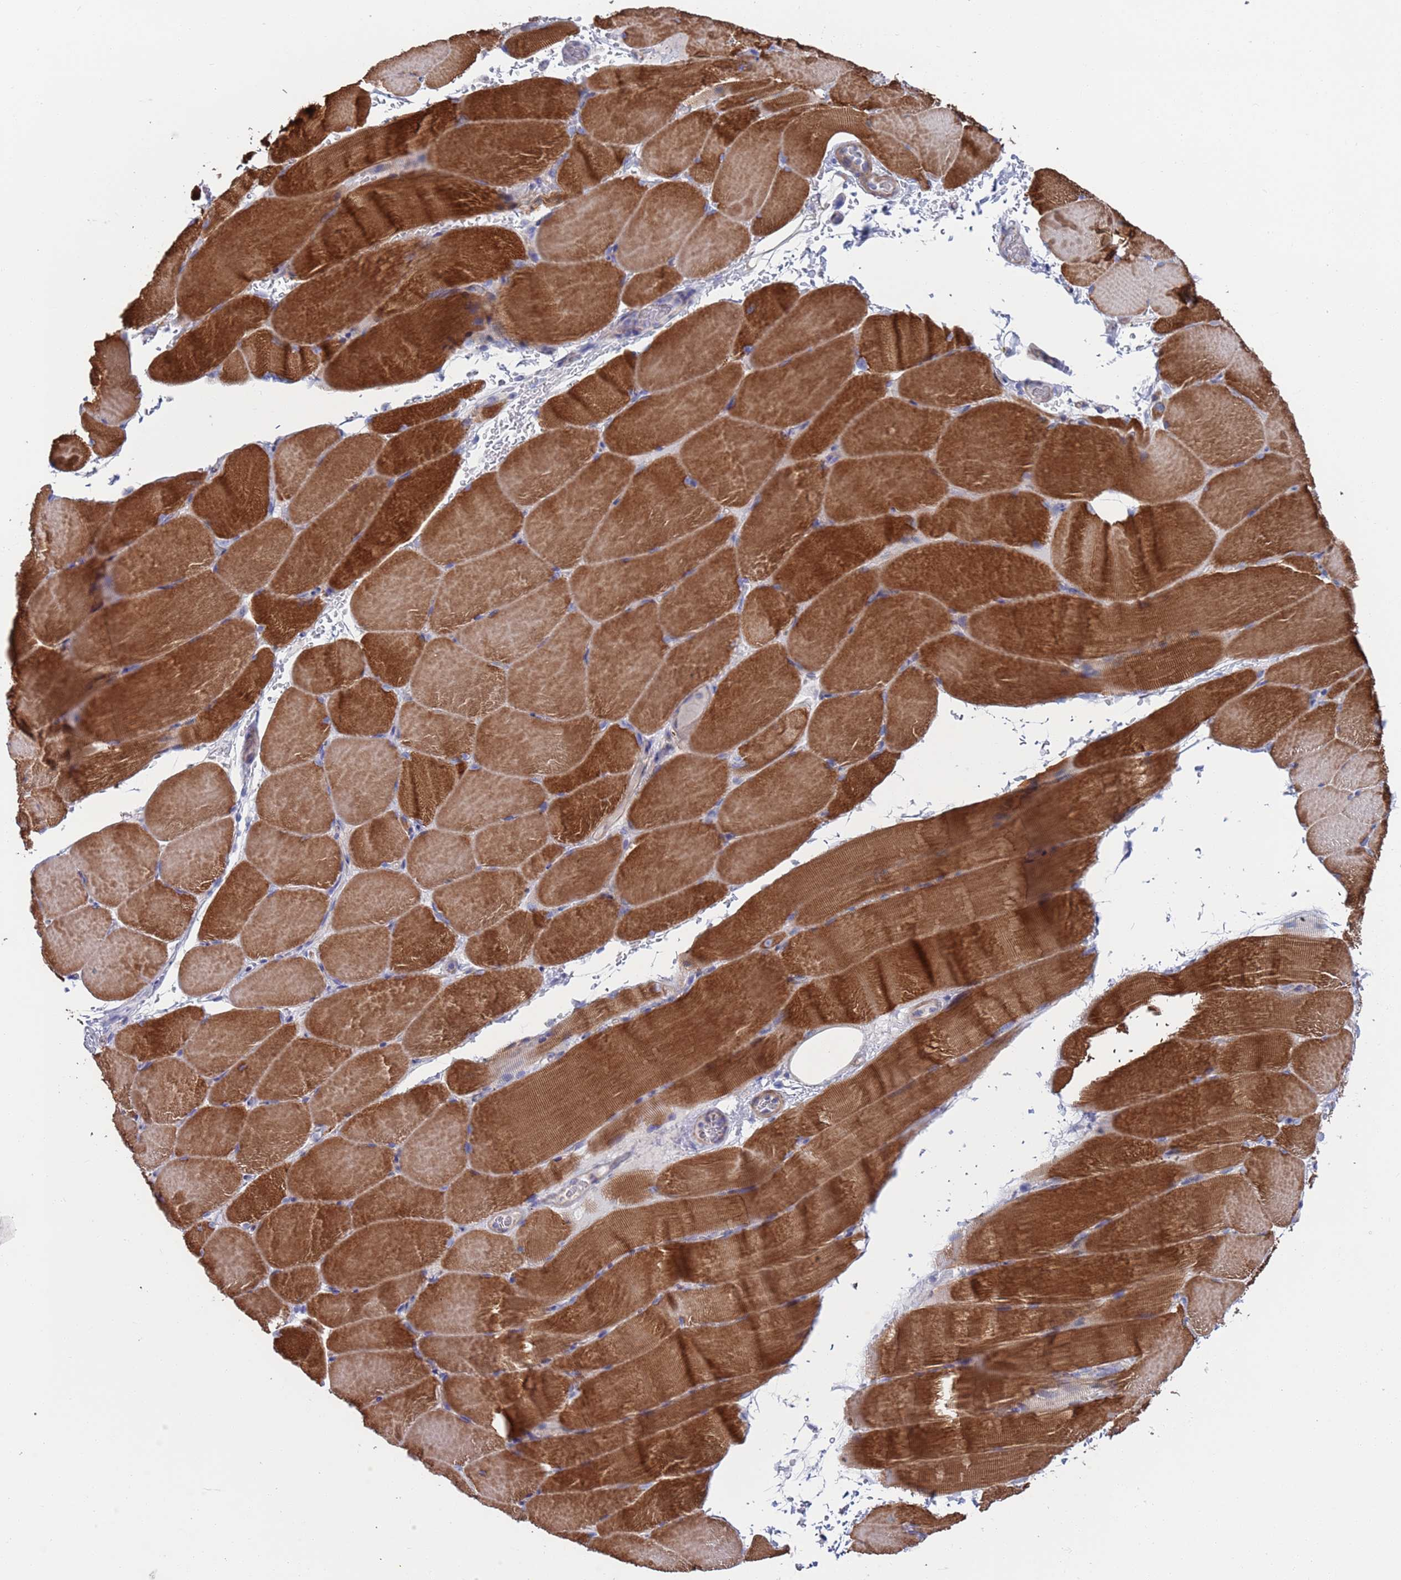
{"staining": {"intensity": "strong", "quantity": "25%-75%", "location": "cytoplasmic/membranous"}, "tissue": "skeletal muscle", "cell_type": "Myocytes", "image_type": "normal", "snomed": [{"axis": "morphology", "description": "Normal tissue, NOS"}, {"axis": "topography", "description": "Skeletal muscle"}, {"axis": "topography", "description": "Parathyroid gland"}], "caption": "A brown stain shows strong cytoplasmic/membranous positivity of a protein in myocytes of normal skeletal muscle. (brown staining indicates protein expression, while blue staining denotes nuclei).", "gene": "GREB1L", "patient": {"sex": "female", "age": 37}}